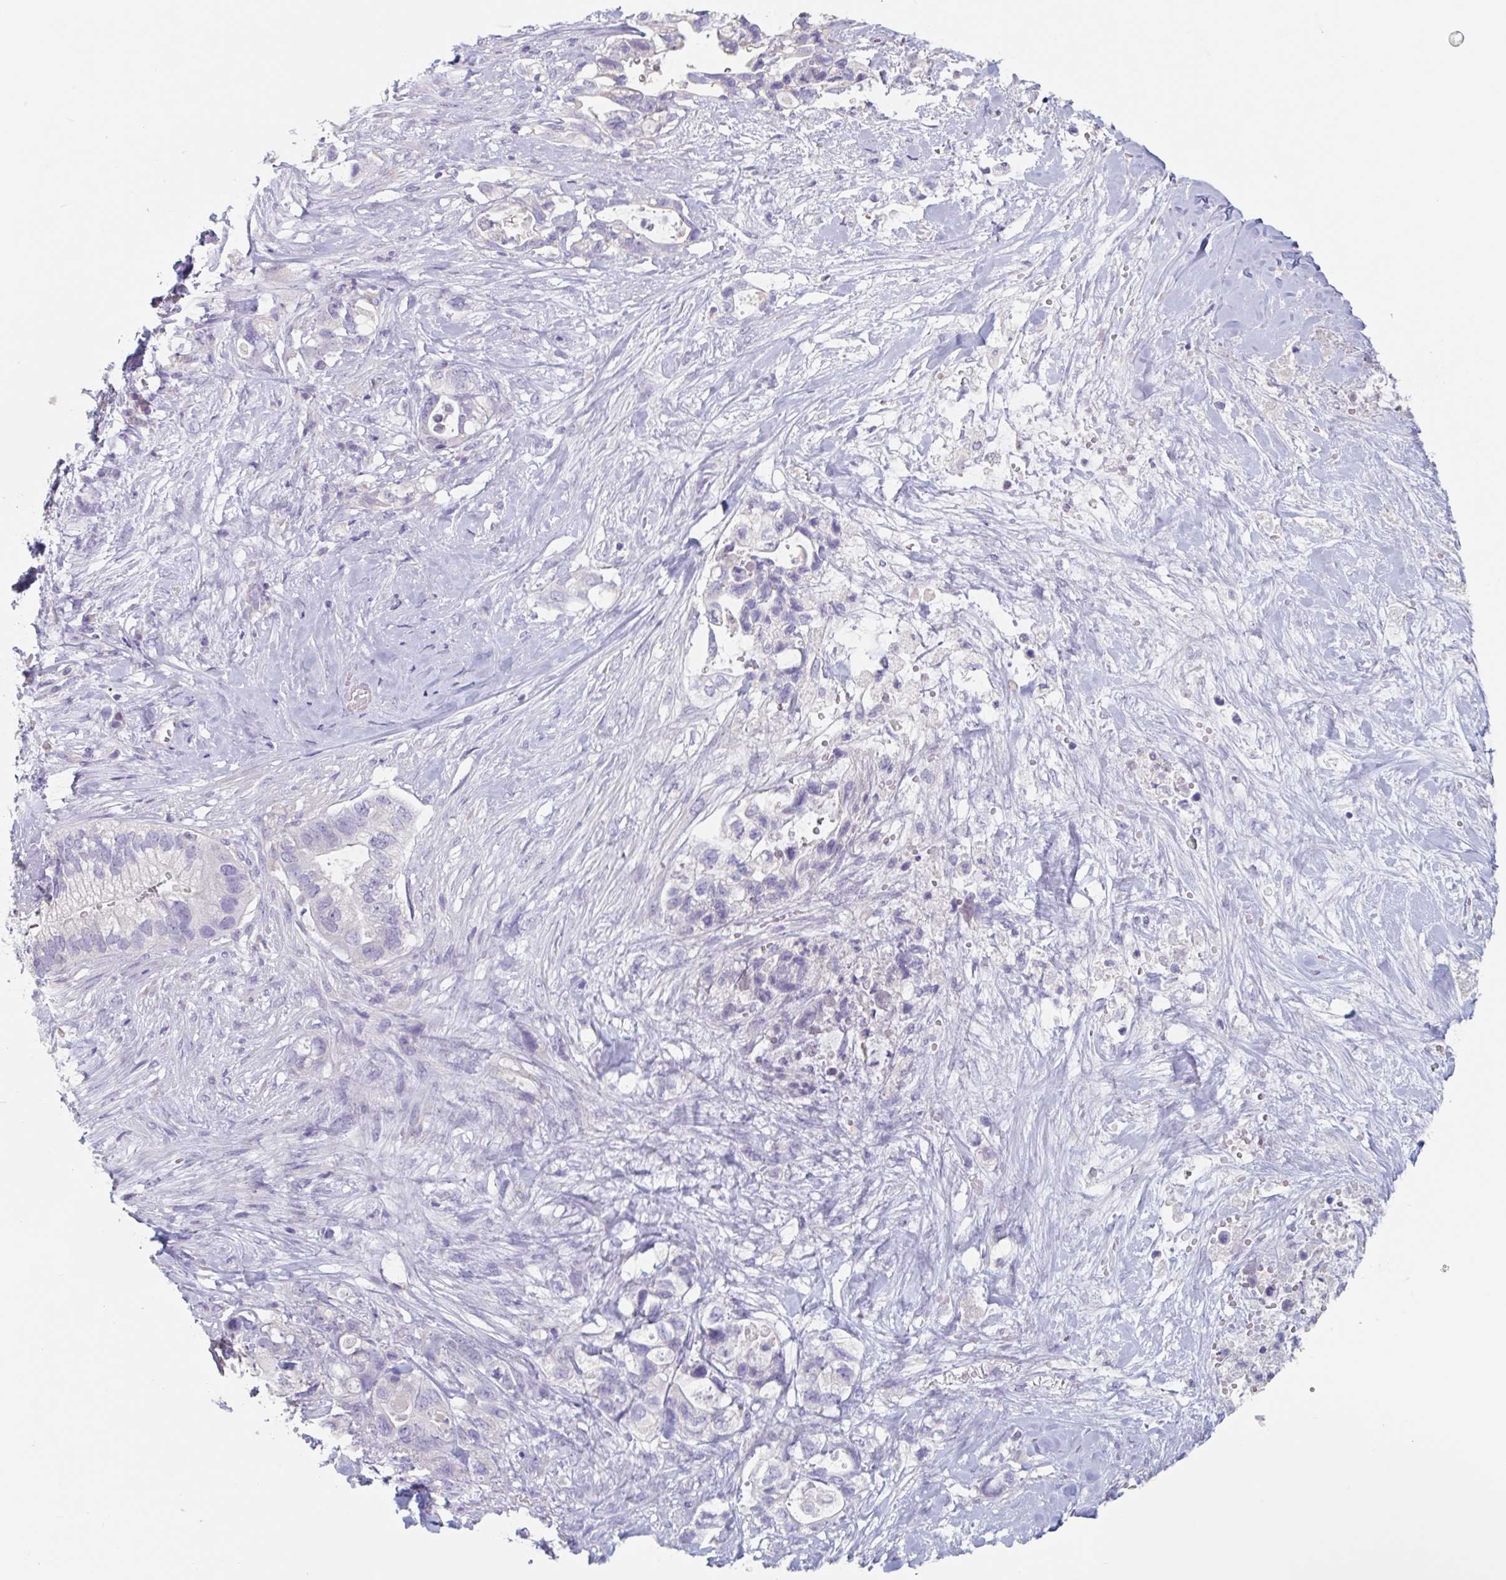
{"staining": {"intensity": "negative", "quantity": "none", "location": "none"}, "tissue": "pancreatic cancer", "cell_type": "Tumor cells", "image_type": "cancer", "snomed": [{"axis": "morphology", "description": "Adenocarcinoma, NOS"}, {"axis": "topography", "description": "Pancreas"}], "caption": "Immunohistochemistry histopathology image of neoplastic tissue: human pancreatic adenocarcinoma stained with DAB shows no significant protein expression in tumor cells. (Brightfield microscopy of DAB (3,3'-diaminobenzidine) immunohistochemistry at high magnification).", "gene": "ABHD16A", "patient": {"sex": "female", "age": 72}}